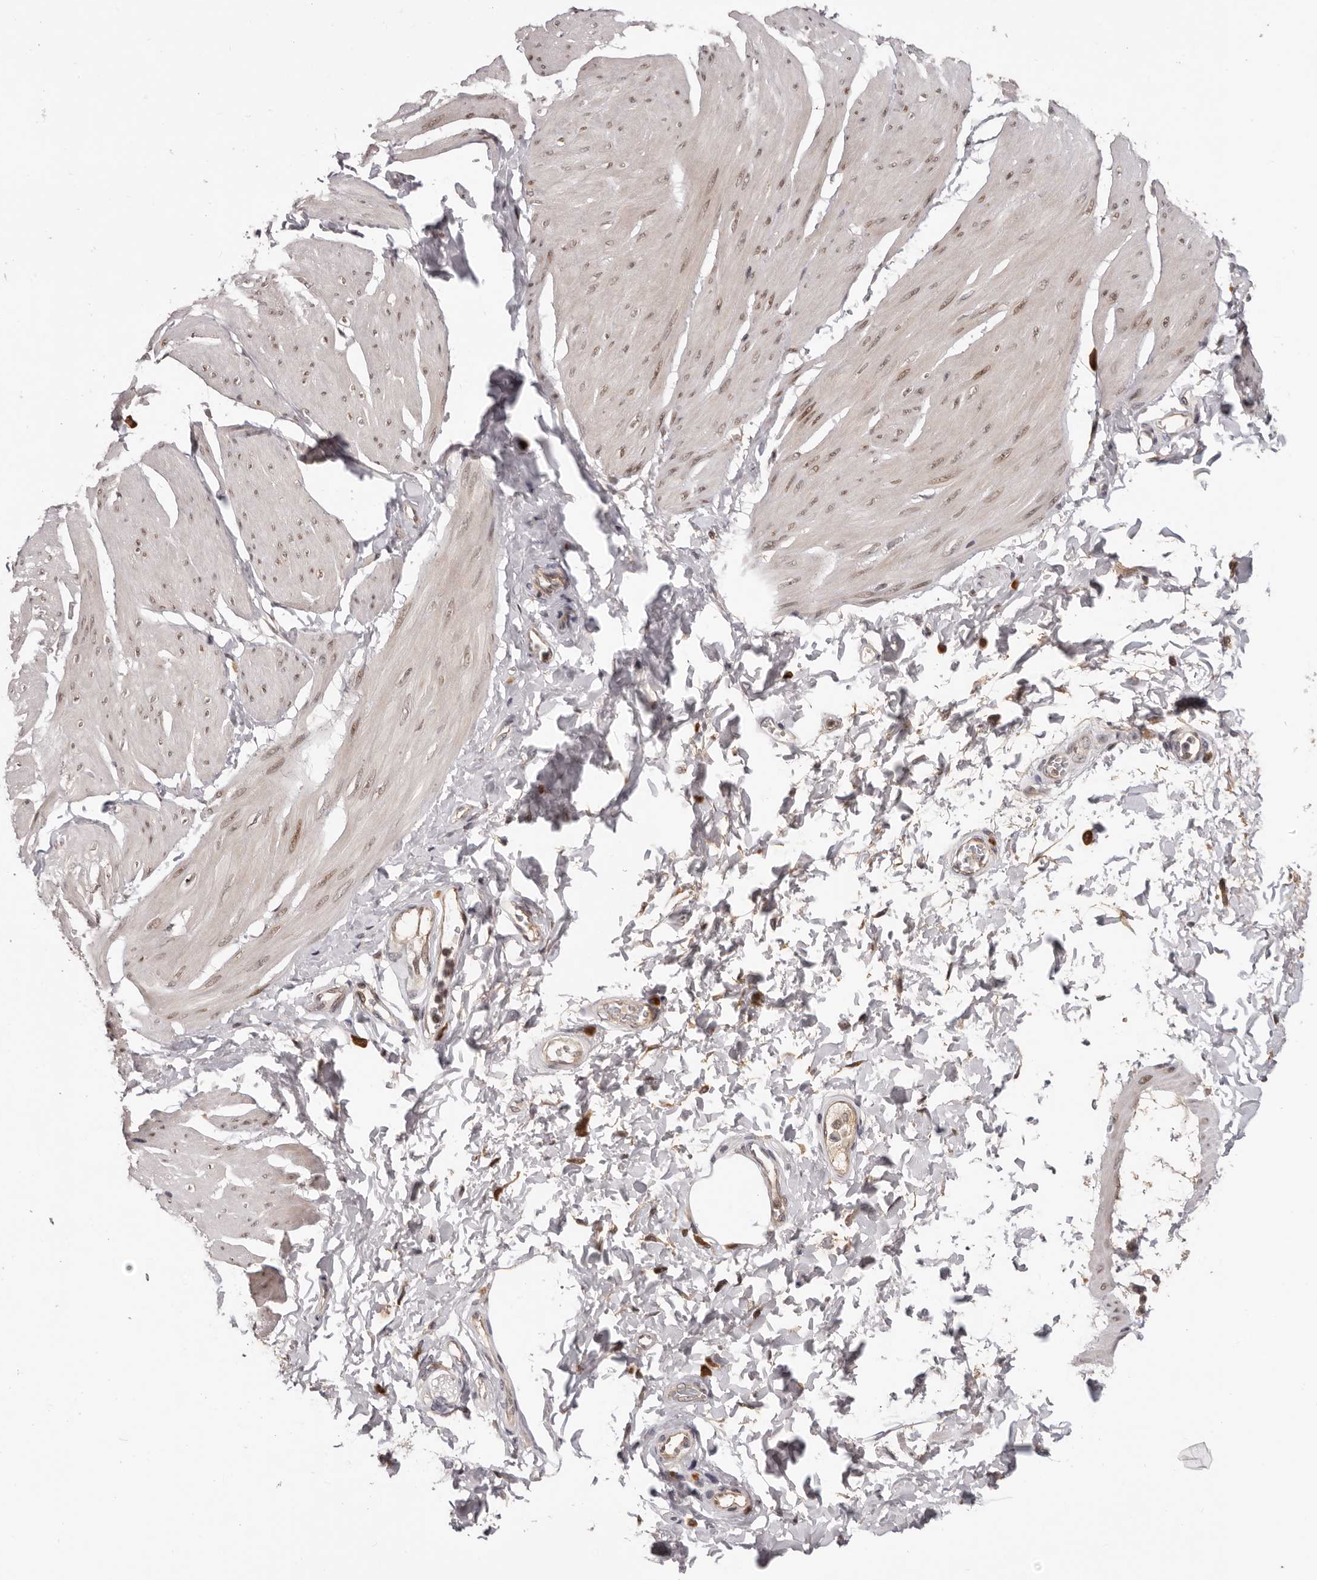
{"staining": {"intensity": "weak", "quantity": "<25%", "location": "nuclear"}, "tissue": "smooth muscle", "cell_type": "Smooth muscle cells", "image_type": "normal", "snomed": [{"axis": "morphology", "description": "Urothelial carcinoma, High grade"}, {"axis": "topography", "description": "Urinary bladder"}], "caption": "Immunohistochemistry (IHC) micrograph of unremarkable smooth muscle: smooth muscle stained with DAB (3,3'-diaminobenzidine) exhibits no significant protein positivity in smooth muscle cells. (DAB IHC visualized using brightfield microscopy, high magnification).", "gene": "TBX5", "patient": {"sex": "male", "age": 46}}